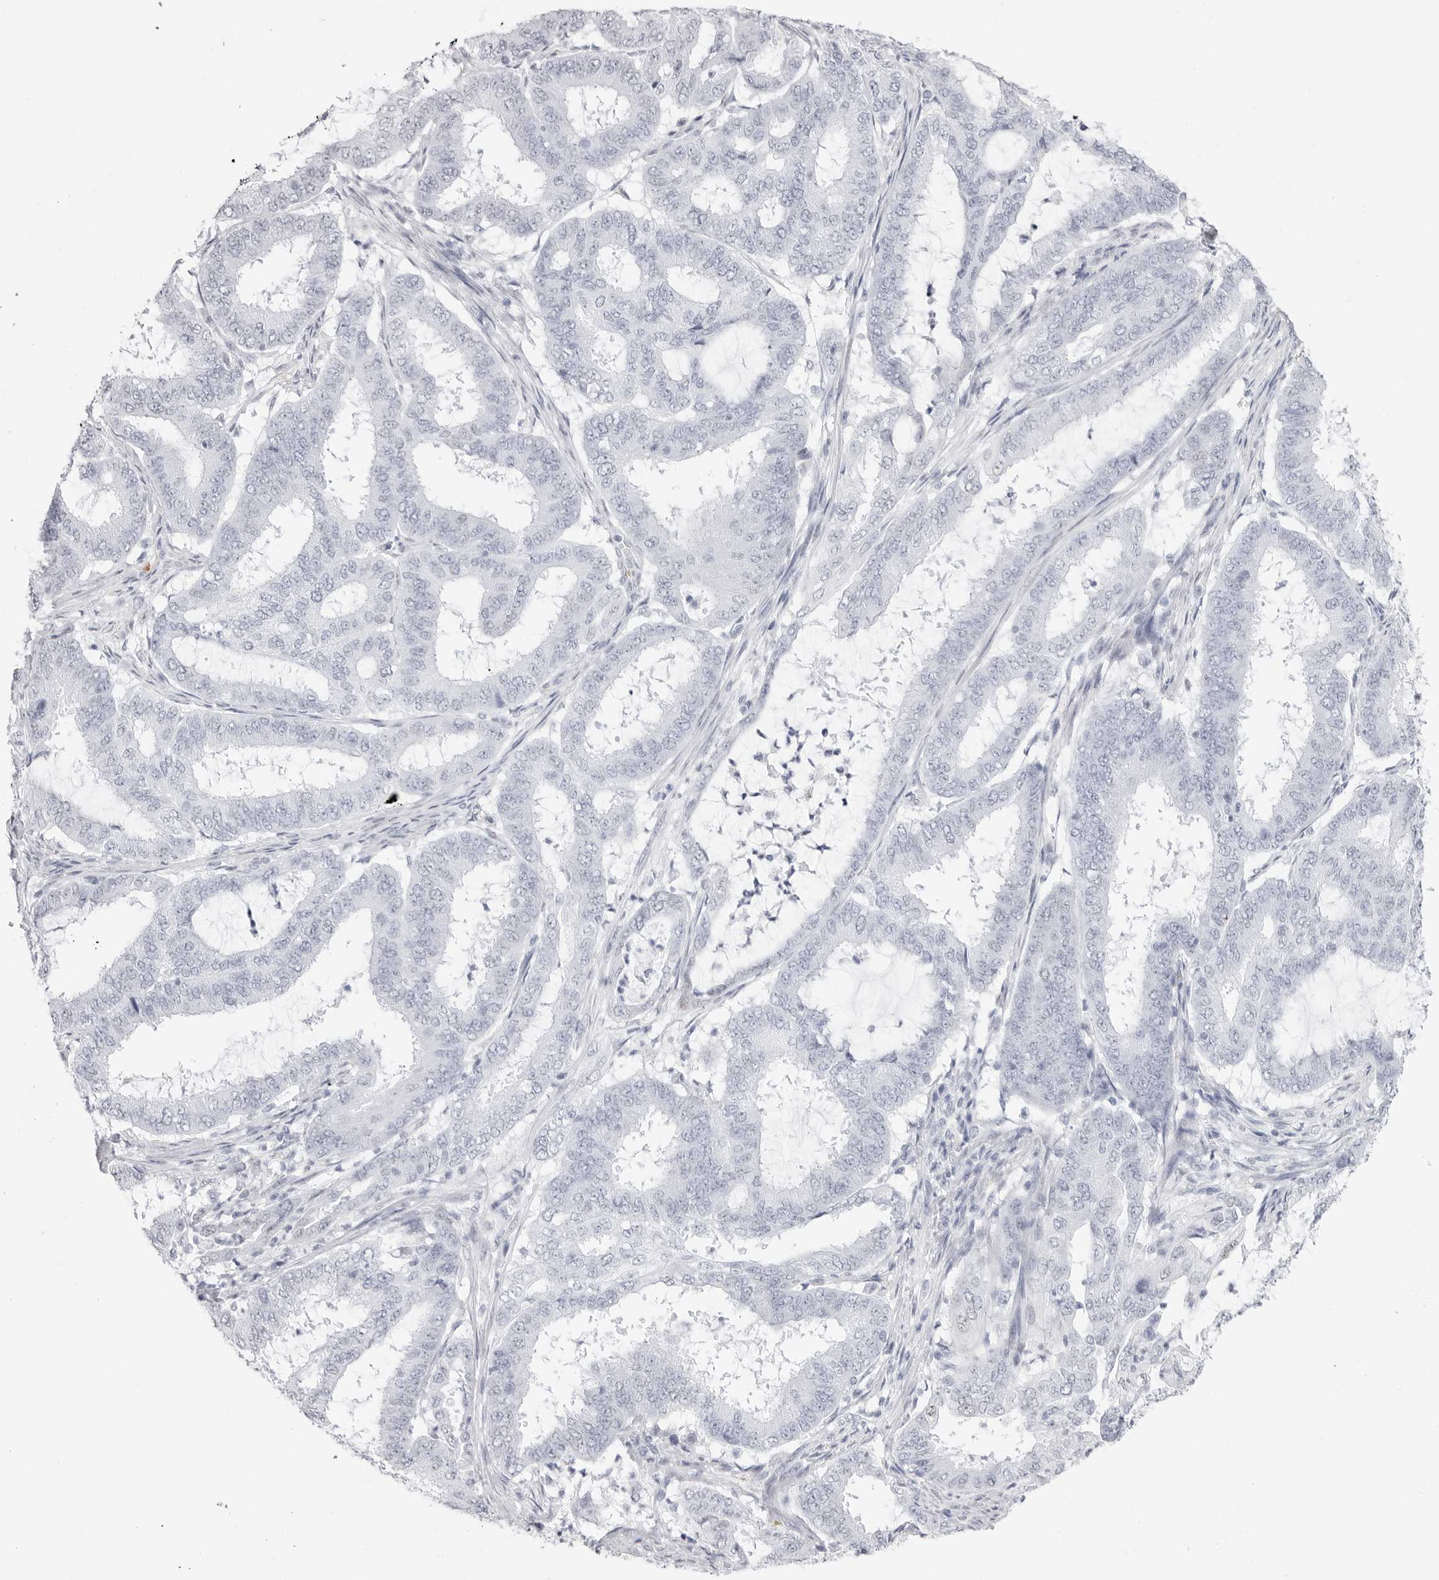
{"staining": {"intensity": "negative", "quantity": "none", "location": "none"}, "tissue": "endometrial cancer", "cell_type": "Tumor cells", "image_type": "cancer", "snomed": [{"axis": "morphology", "description": "Adenocarcinoma, NOS"}, {"axis": "topography", "description": "Endometrium"}], "caption": "High magnification brightfield microscopy of endometrial cancer stained with DAB (brown) and counterstained with hematoxylin (blue): tumor cells show no significant staining.", "gene": "TSSK1B", "patient": {"sex": "female", "age": 51}}